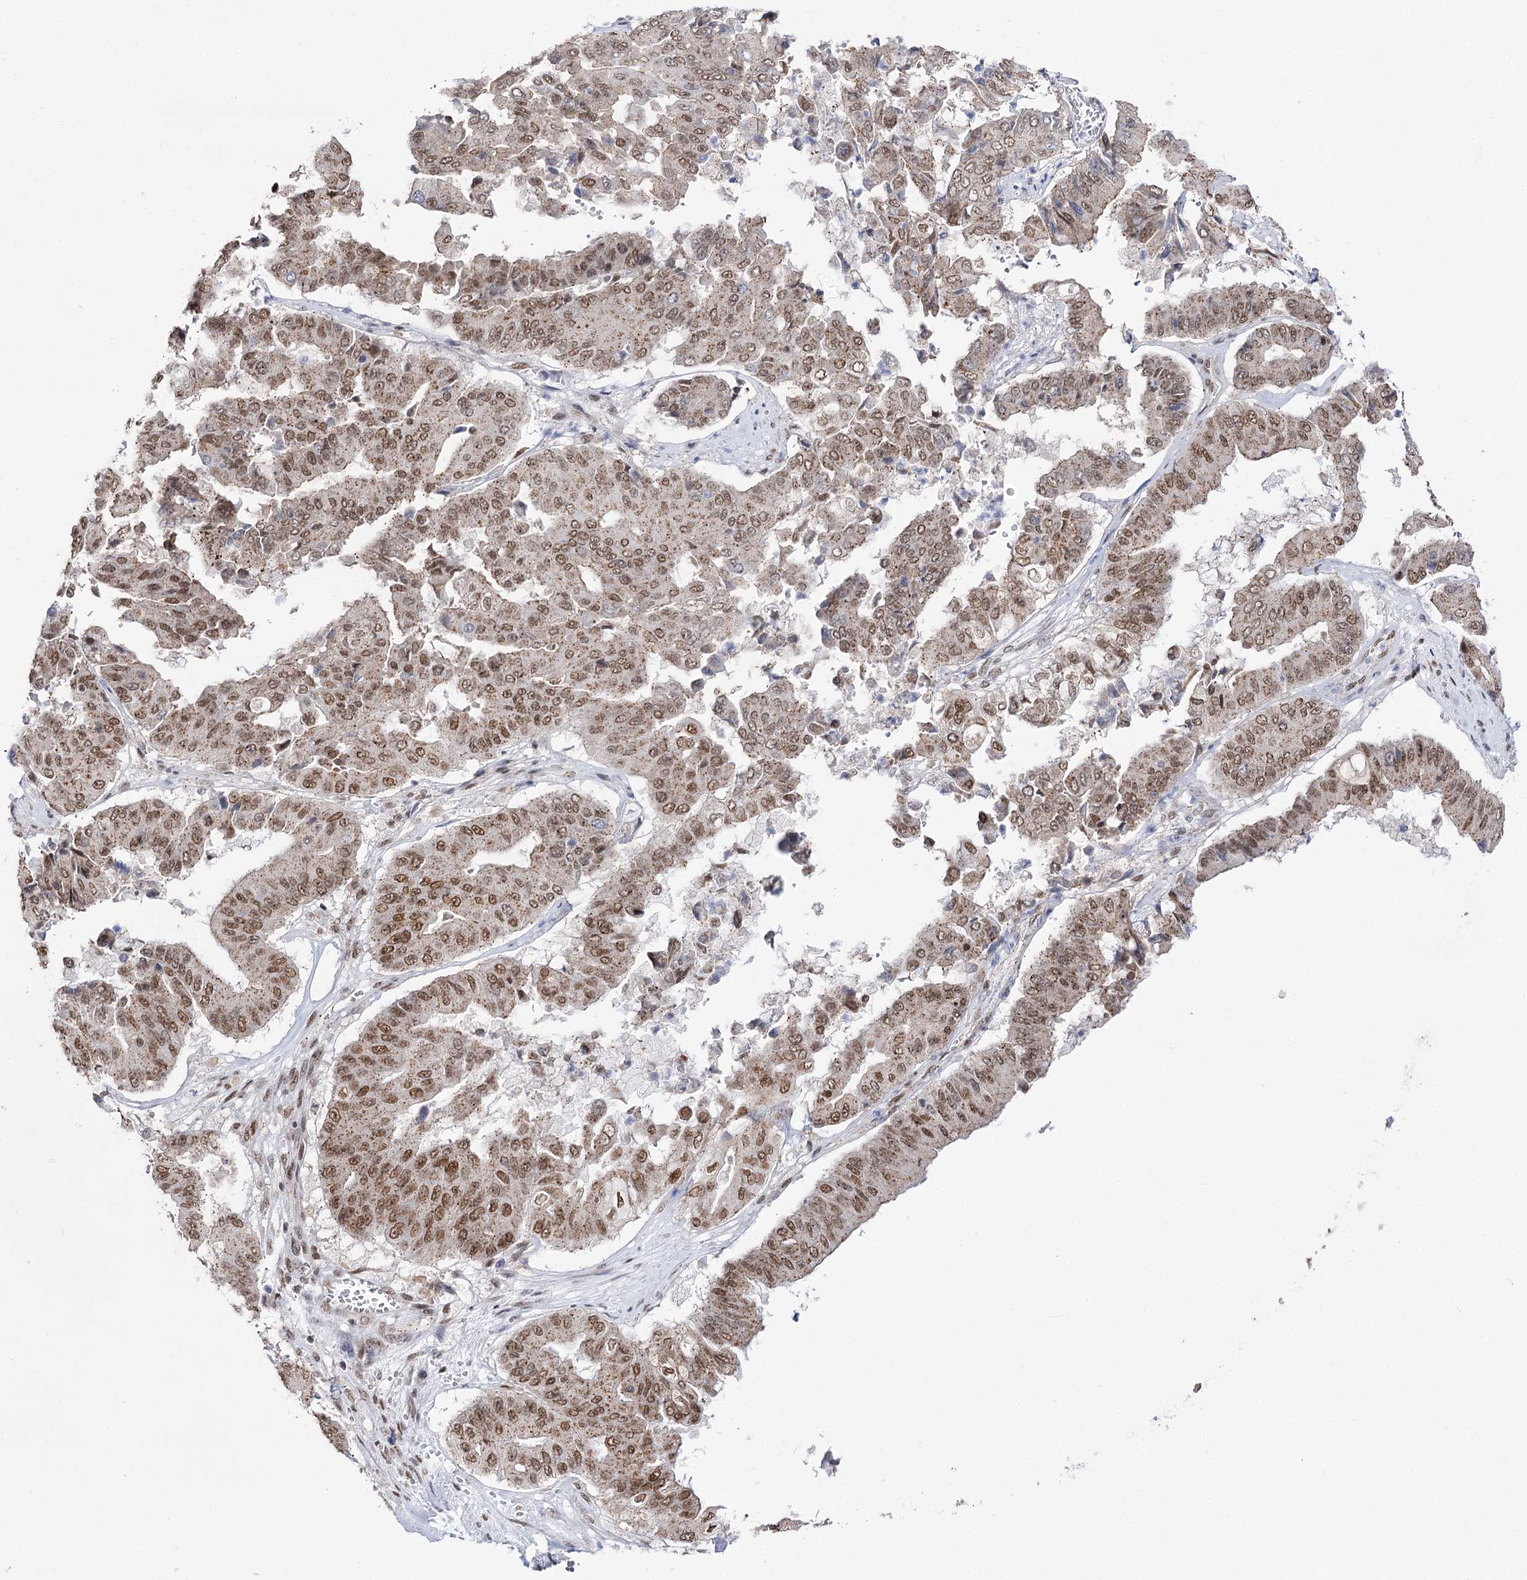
{"staining": {"intensity": "moderate", "quantity": ">75%", "location": "cytoplasmic/membranous,nuclear"}, "tissue": "pancreatic cancer", "cell_type": "Tumor cells", "image_type": "cancer", "snomed": [{"axis": "morphology", "description": "Adenocarcinoma, NOS"}, {"axis": "topography", "description": "Pancreas"}], "caption": "Human pancreatic cancer (adenocarcinoma) stained with a protein marker displays moderate staining in tumor cells.", "gene": "VGLL4", "patient": {"sex": "female", "age": 77}}